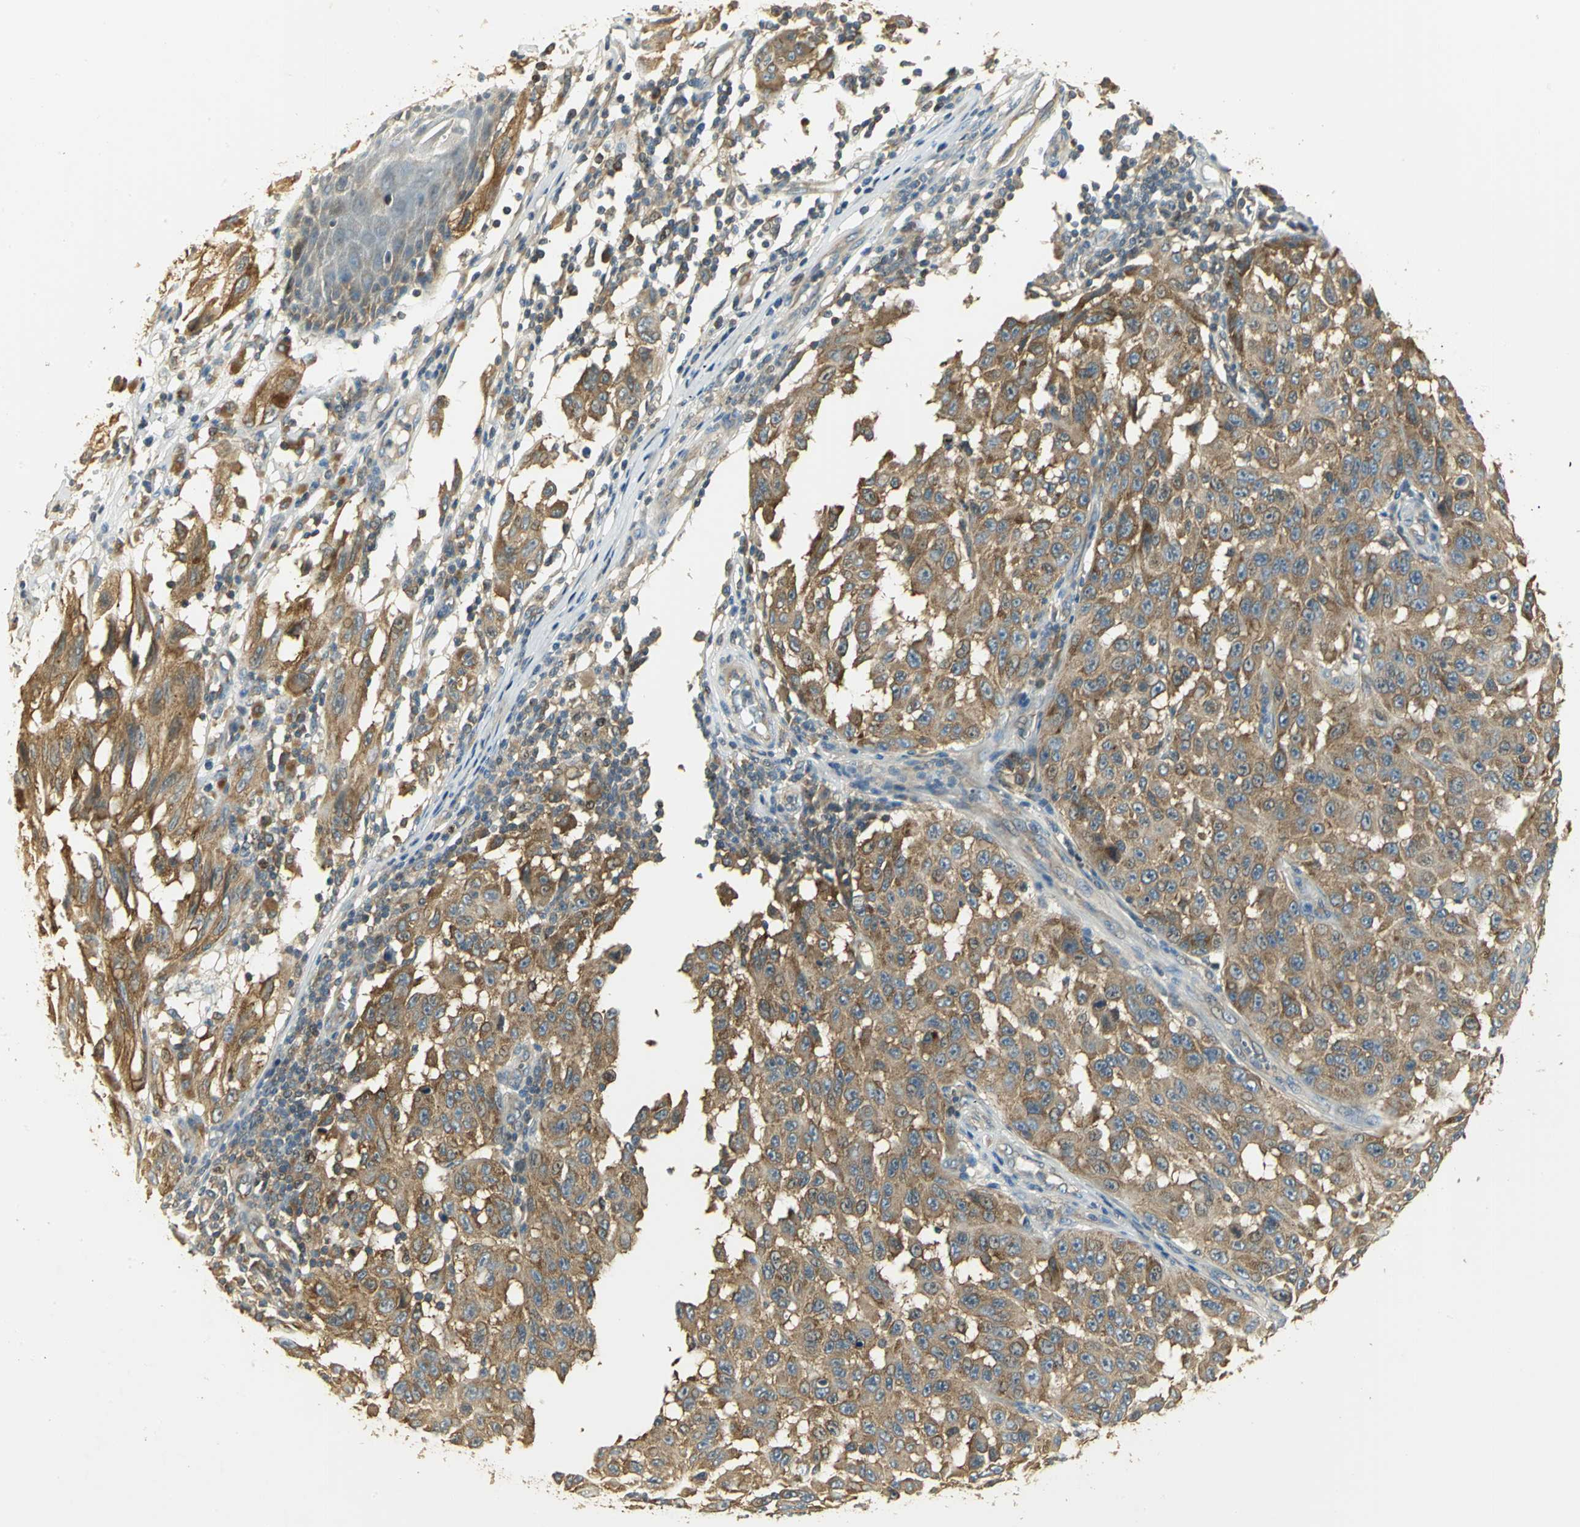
{"staining": {"intensity": "strong", "quantity": ">75%", "location": "cytoplasmic/membranous"}, "tissue": "melanoma", "cell_type": "Tumor cells", "image_type": "cancer", "snomed": [{"axis": "morphology", "description": "Malignant melanoma, NOS"}, {"axis": "topography", "description": "Skin"}], "caption": "An IHC histopathology image of neoplastic tissue is shown. Protein staining in brown labels strong cytoplasmic/membranous positivity in melanoma within tumor cells.", "gene": "RARS1", "patient": {"sex": "male", "age": 30}}